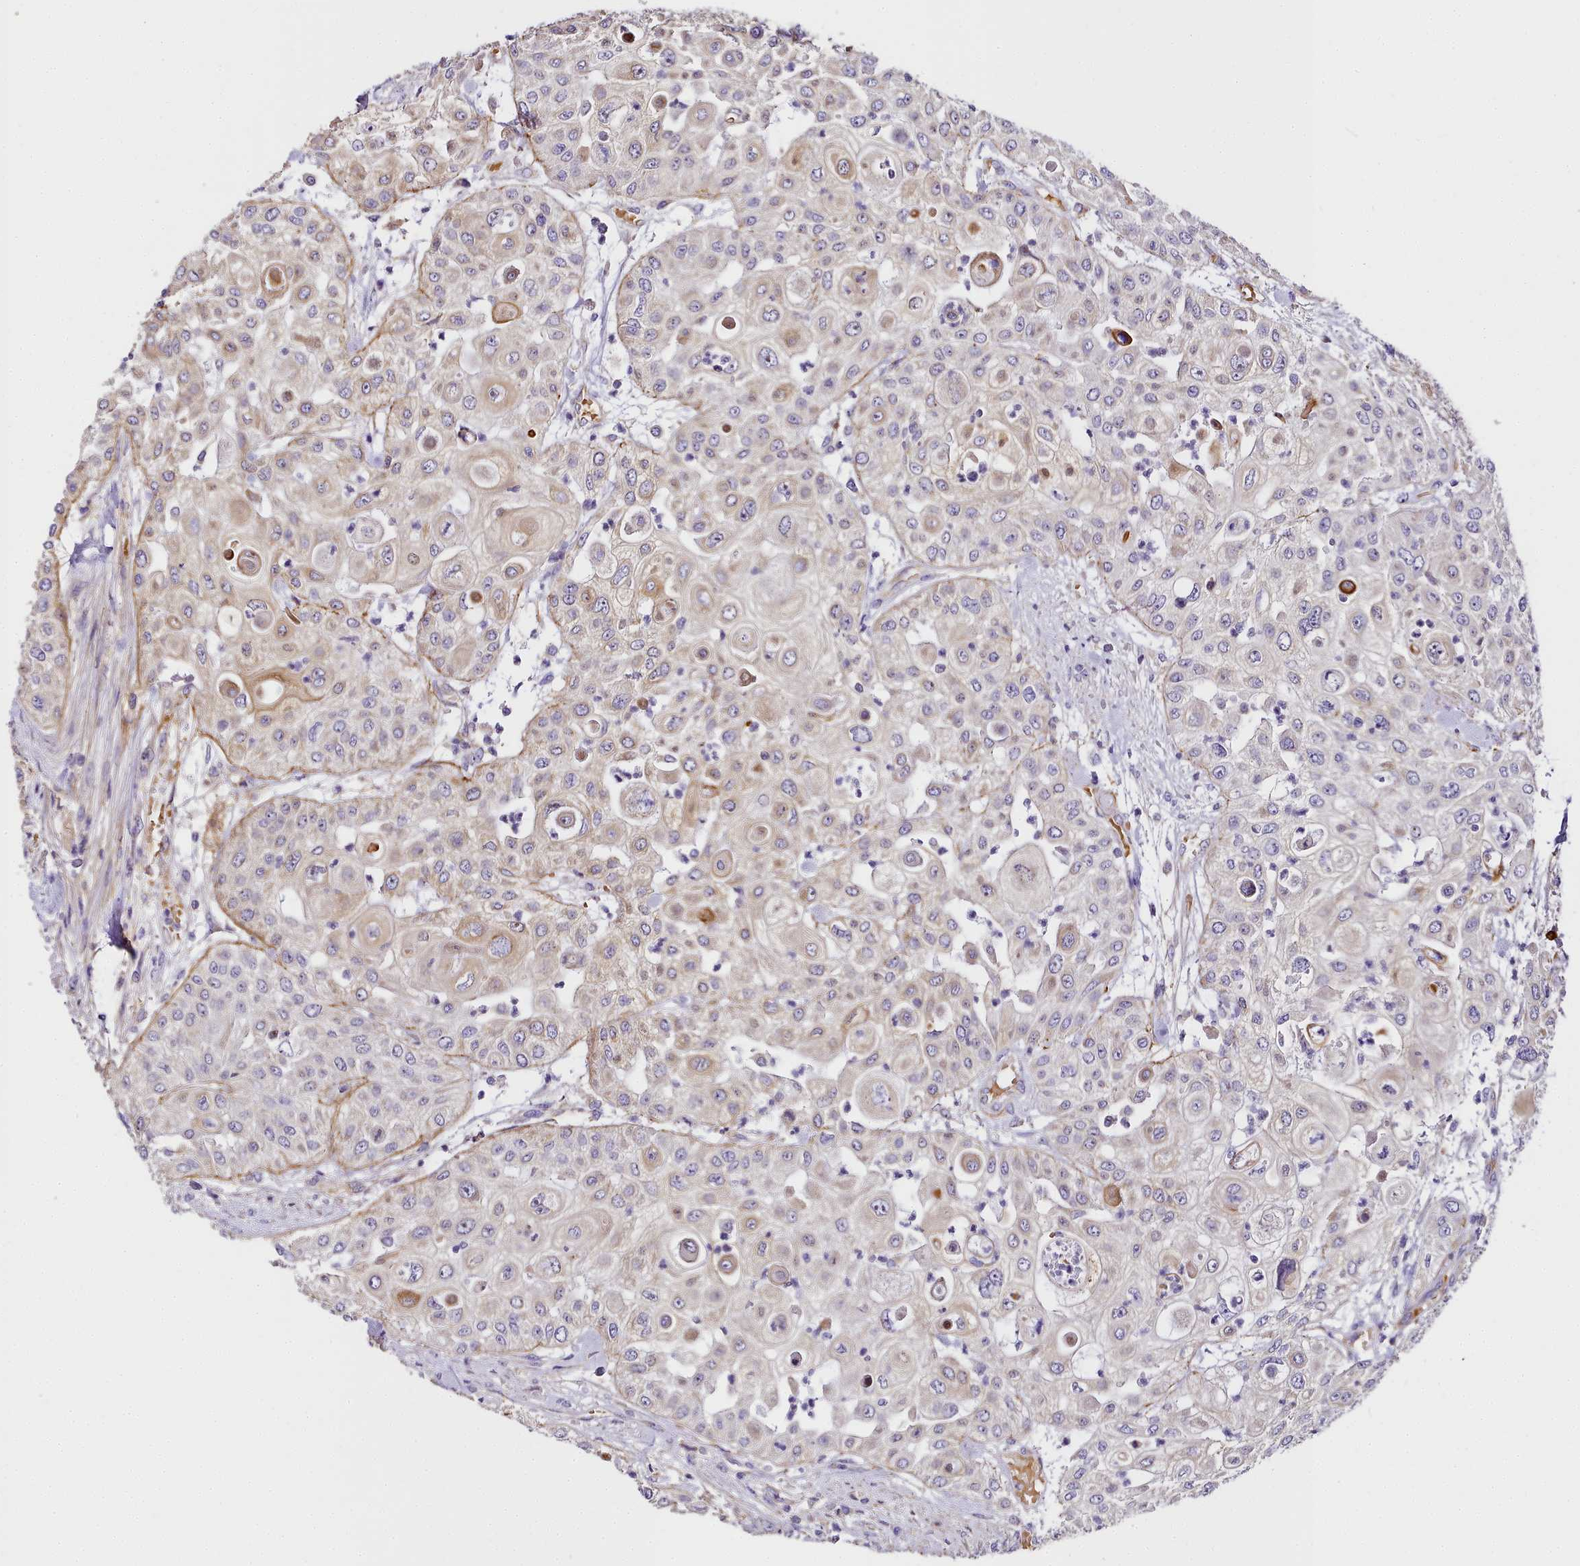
{"staining": {"intensity": "weak", "quantity": "<25%", "location": "cytoplasmic/membranous"}, "tissue": "urothelial cancer", "cell_type": "Tumor cells", "image_type": "cancer", "snomed": [{"axis": "morphology", "description": "Urothelial carcinoma, High grade"}, {"axis": "topography", "description": "Urinary bladder"}], "caption": "The histopathology image displays no staining of tumor cells in urothelial cancer.", "gene": "NBPF1", "patient": {"sex": "female", "age": 79}}